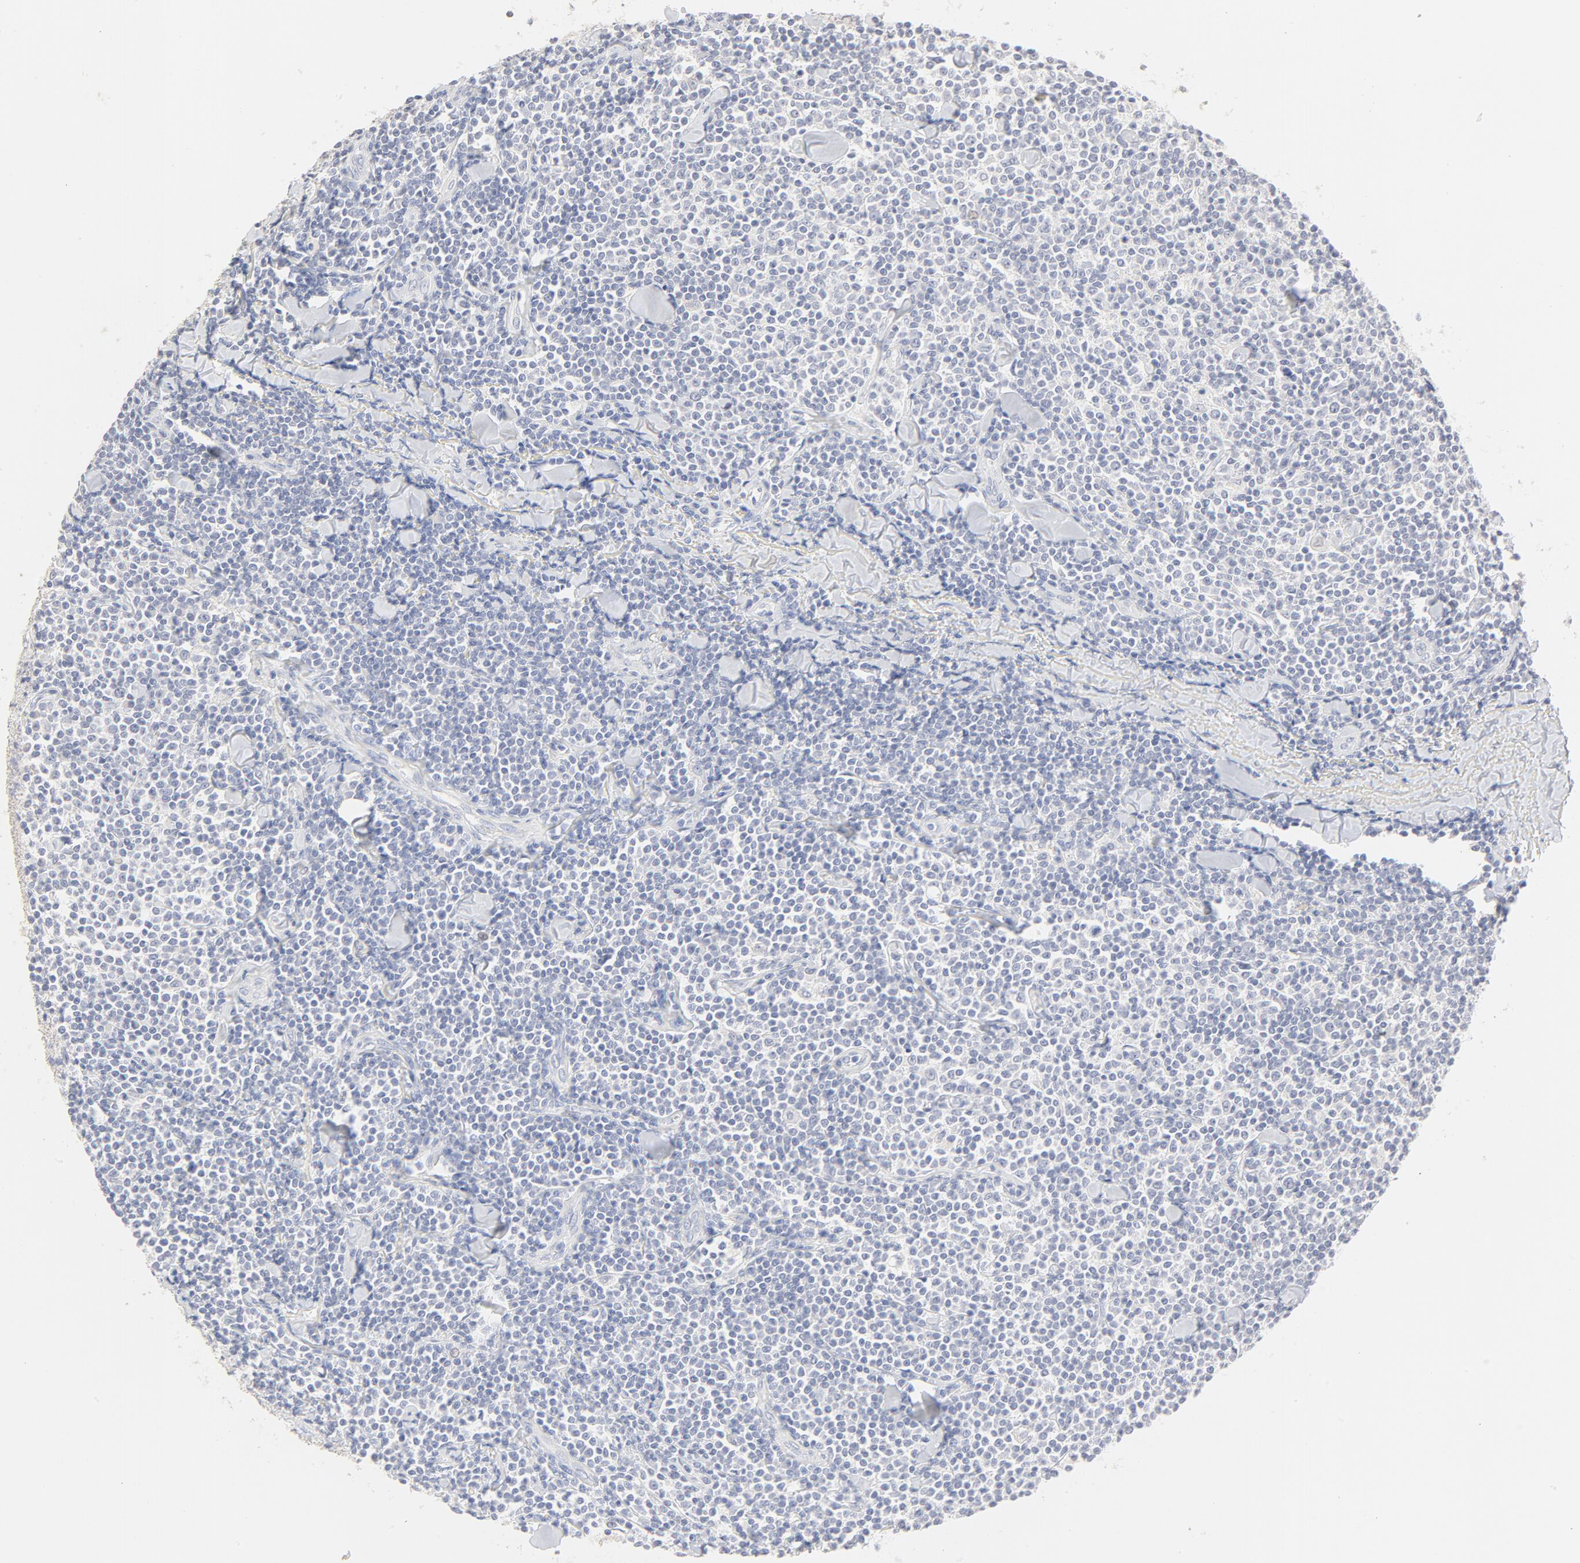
{"staining": {"intensity": "negative", "quantity": "none", "location": "none"}, "tissue": "lymphoma", "cell_type": "Tumor cells", "image_type": "cancer", "snomed": [{"axis": "morphology", "description": "Malignant lymphoma, non-Hodgkin's type, Low grade"}, {"axis": "topography", "description": "Soft tissue"}], "caption": "Immunohistochemistry (IHC) micrograph of neoplastic tissue: human lymphoma stained with DAB (3,3'-diaminobenzidine) exhibits no significant protein positivity in tumor cells.", "gene": "FCGBP", "patient": {"sex": "male", "age": 92}}